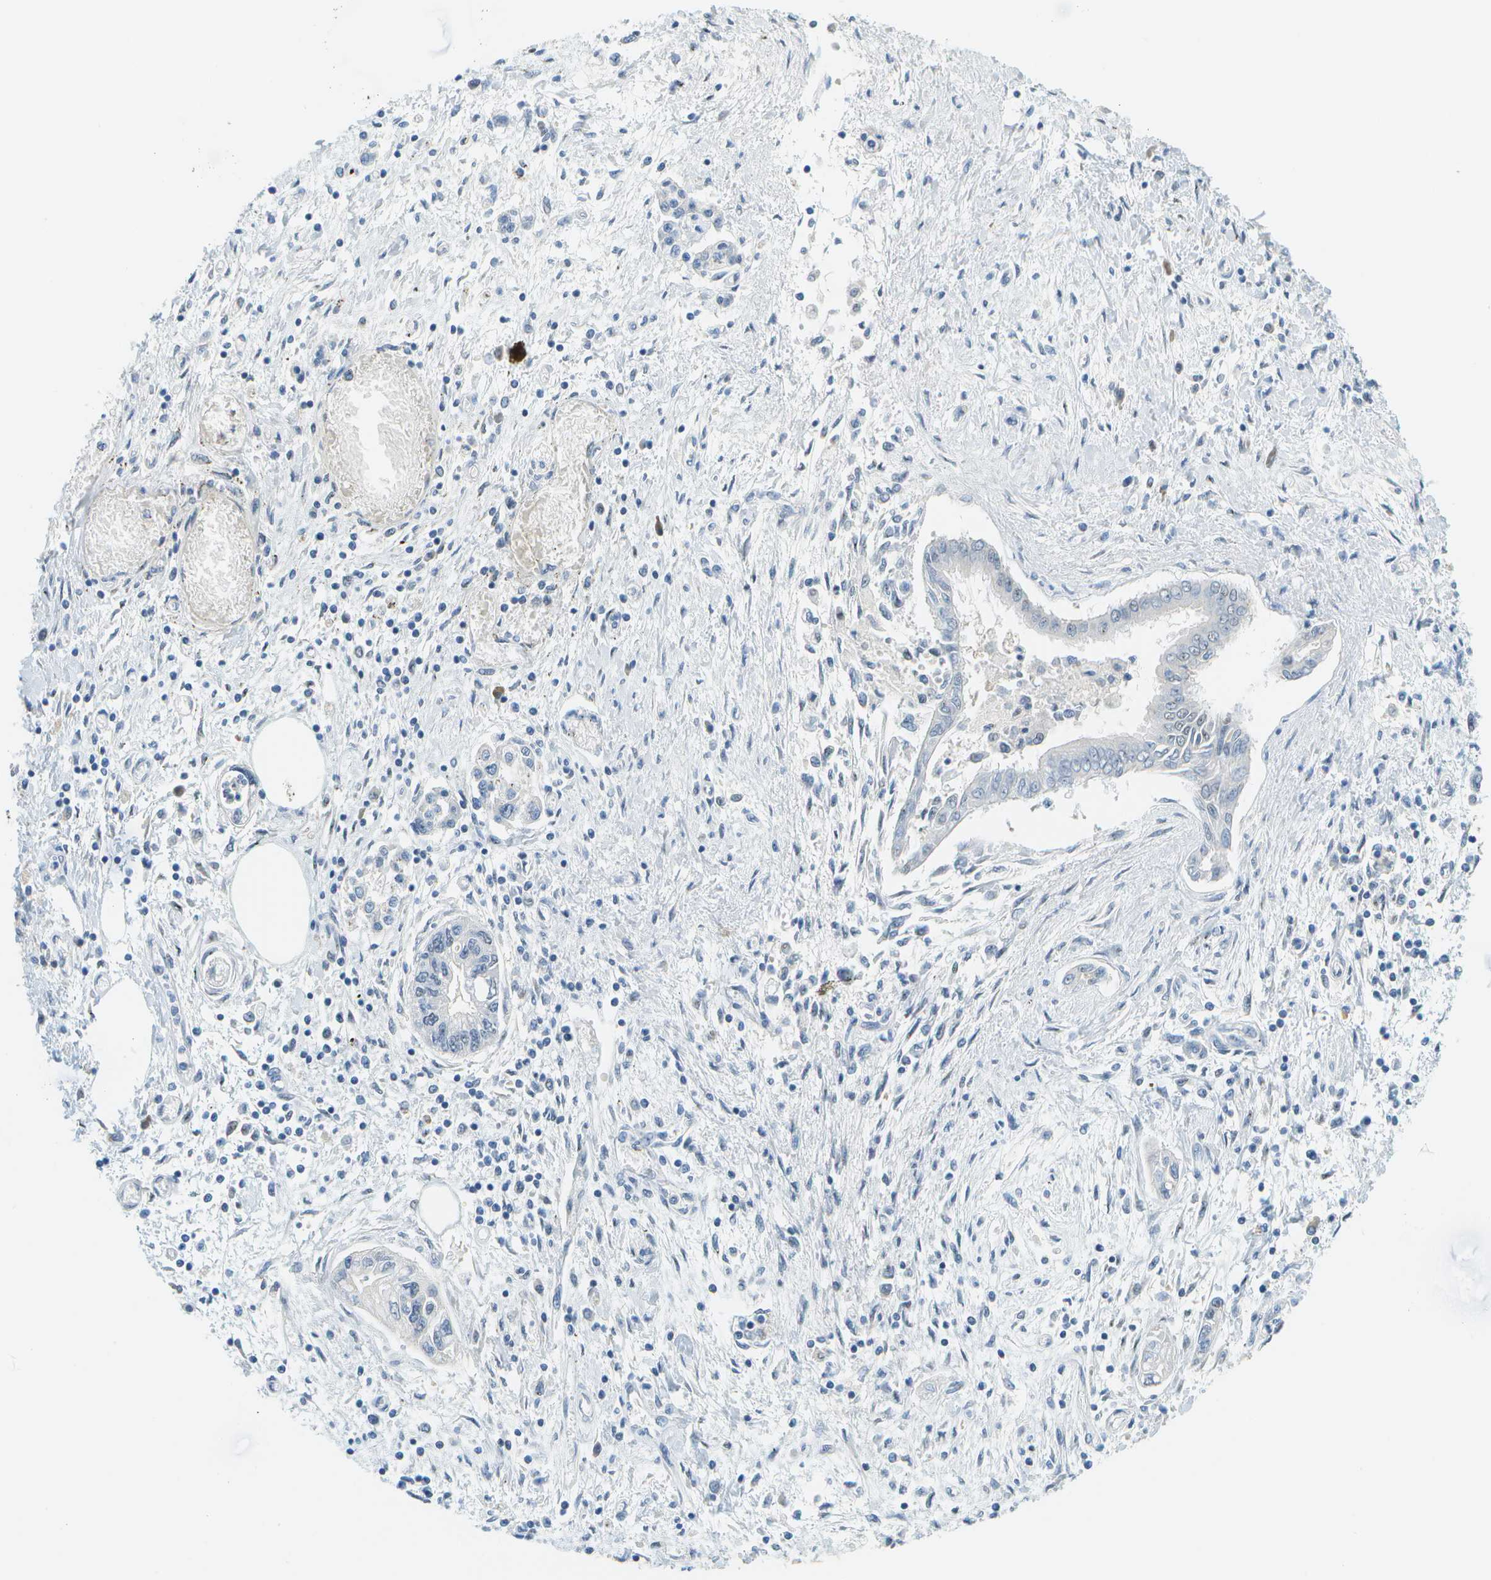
{"staining": {"intensity": "negative", "quantity": "none", "location": "none"}, "tissue": "pancreatic cancer", "cell_type": "Tumor cells", "image_type": "cancer", "snomed": [{"axis": "morphology", "description": "Adenocarcinoma, NOS"}, {"axis": "topography", "description": "Pancreas"}], "caption": "This is an IHC photomicrograph of human pancreatic cancer (adenocarcinoma). There is no staining in tumor cells.", "gene": "PTGIS", "patient": {"sex": "male", "age": 56}}